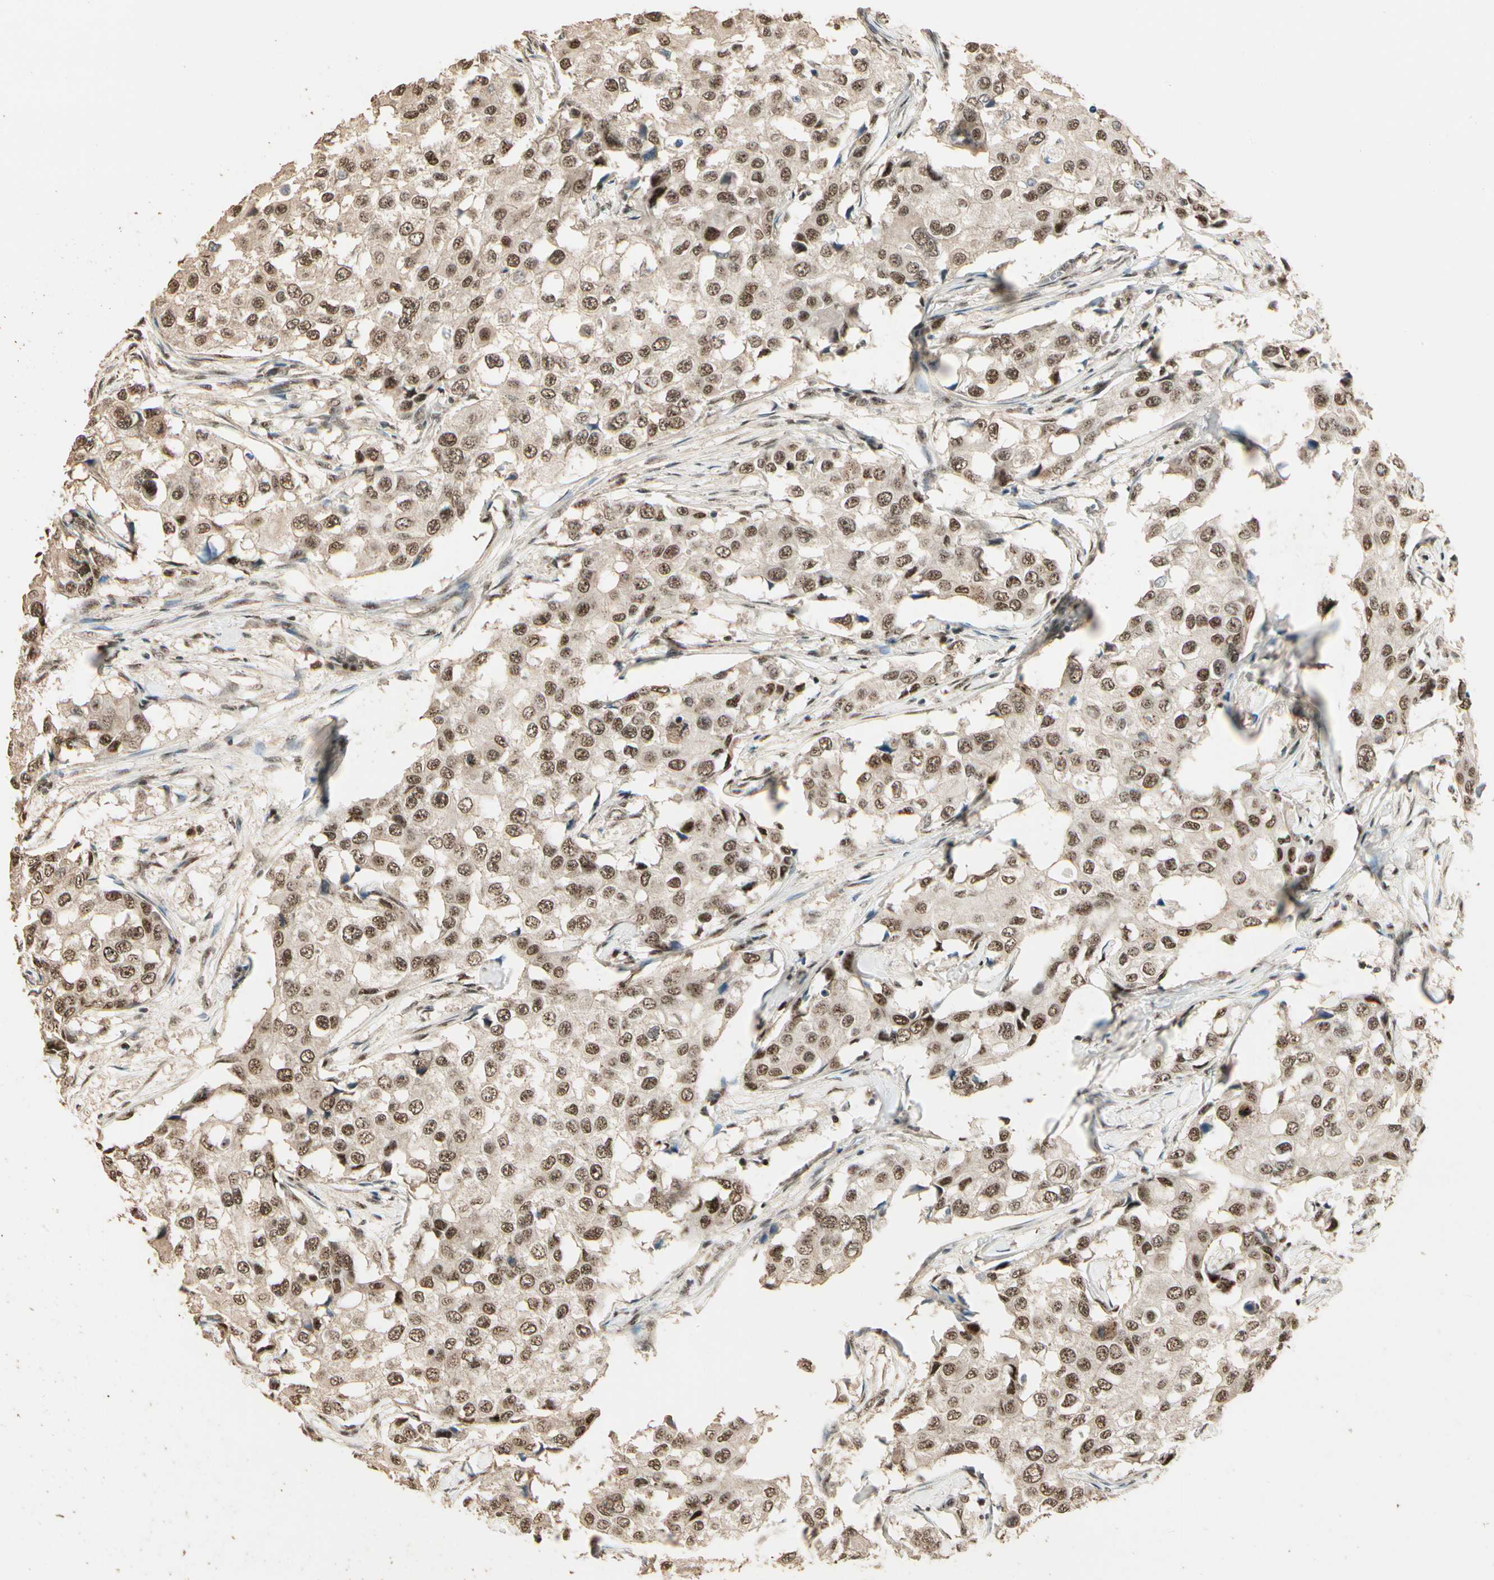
{"staining": {"intensity": "moderate", "quantity": ">75%", "location": "cytoplasmic/membranous,nuclear"}, "tissue": "breast cancer", "cell_type": "Tumor cells", "image_type": "cancer", "snomed": [{"axis": "morphology", "description": "Duct carcinoma"}, {"axis": "topography", "description": "Breast"}], "caption": "Immunohistochemistry photomicrograph of human breast cancer (infiltrating ductal carcinoma) stained for a protein (brown), which shows medium levels of moderate cytoplasmic/membranous and nuclear positivity in about >75% of tumor cells.", "gene": "RBM25", "patient": {"sex": "female", "age": 27}}